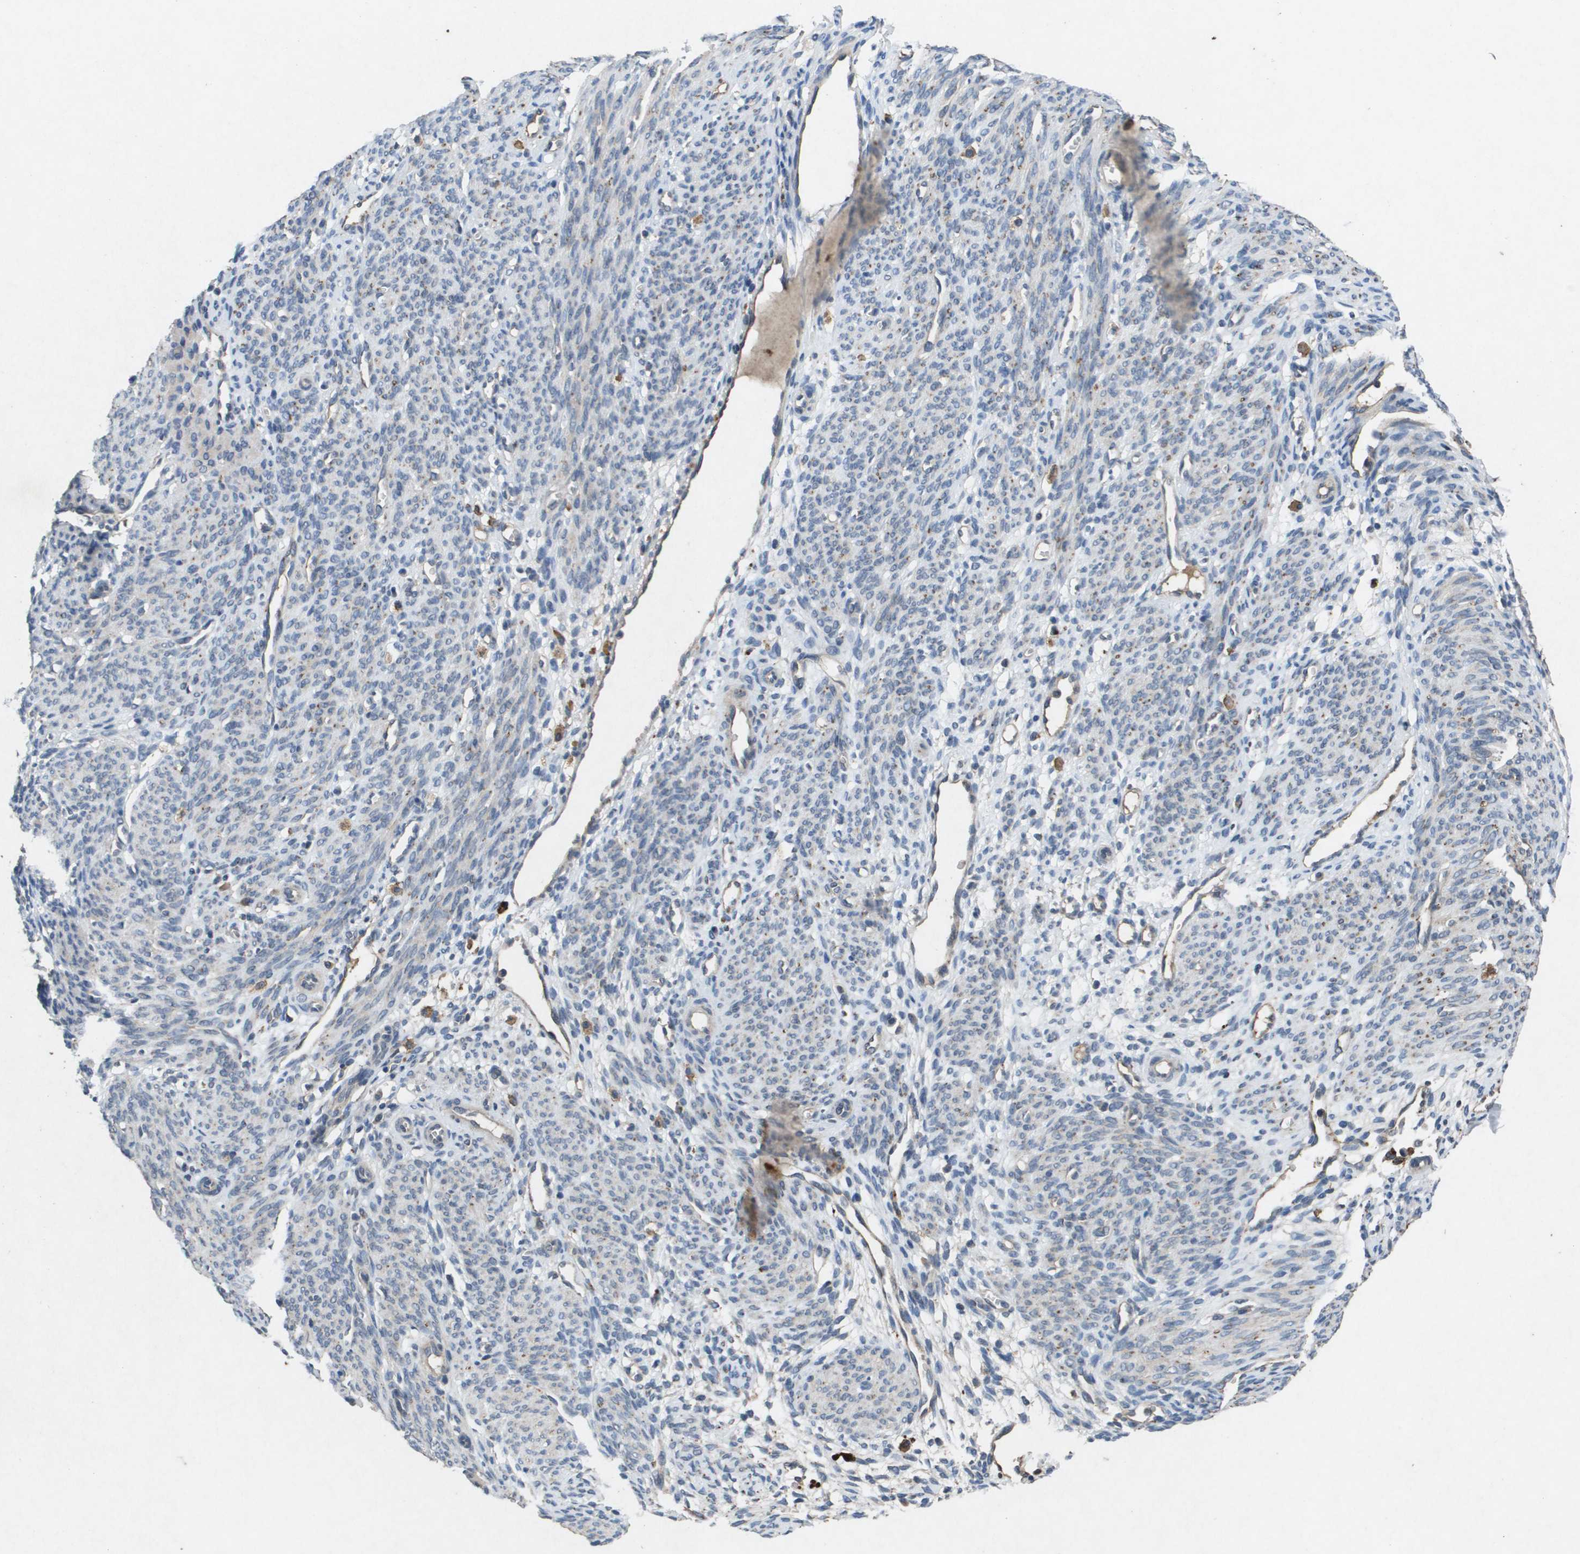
{"staining": {"intensity": "weak", "quantity": "<25%", "location": "cytoplasmic/membranous"}, "tissue": "endometrium", "cell_type": "Cells in endometrial stroma", "image_type": "normal", "snomed": [{"axis": "morphology", "description": "Normal tissue, NOS"}, {"axis": "morphology", "description": "Adenocarcinoma, NOS"}, {"axis": "topography", "description": "Endometrium"}, {"axis": "topography", "description": "Ovary"}], "caption": "The micrograph displays no staining of cells in endometrial stroma in unremarkable endometrium. (Brightfield microscopy of DAB immunohistochemistry at high magnification).", "gene": "PROC", "patient": {"sex": "female", "age": 68}}